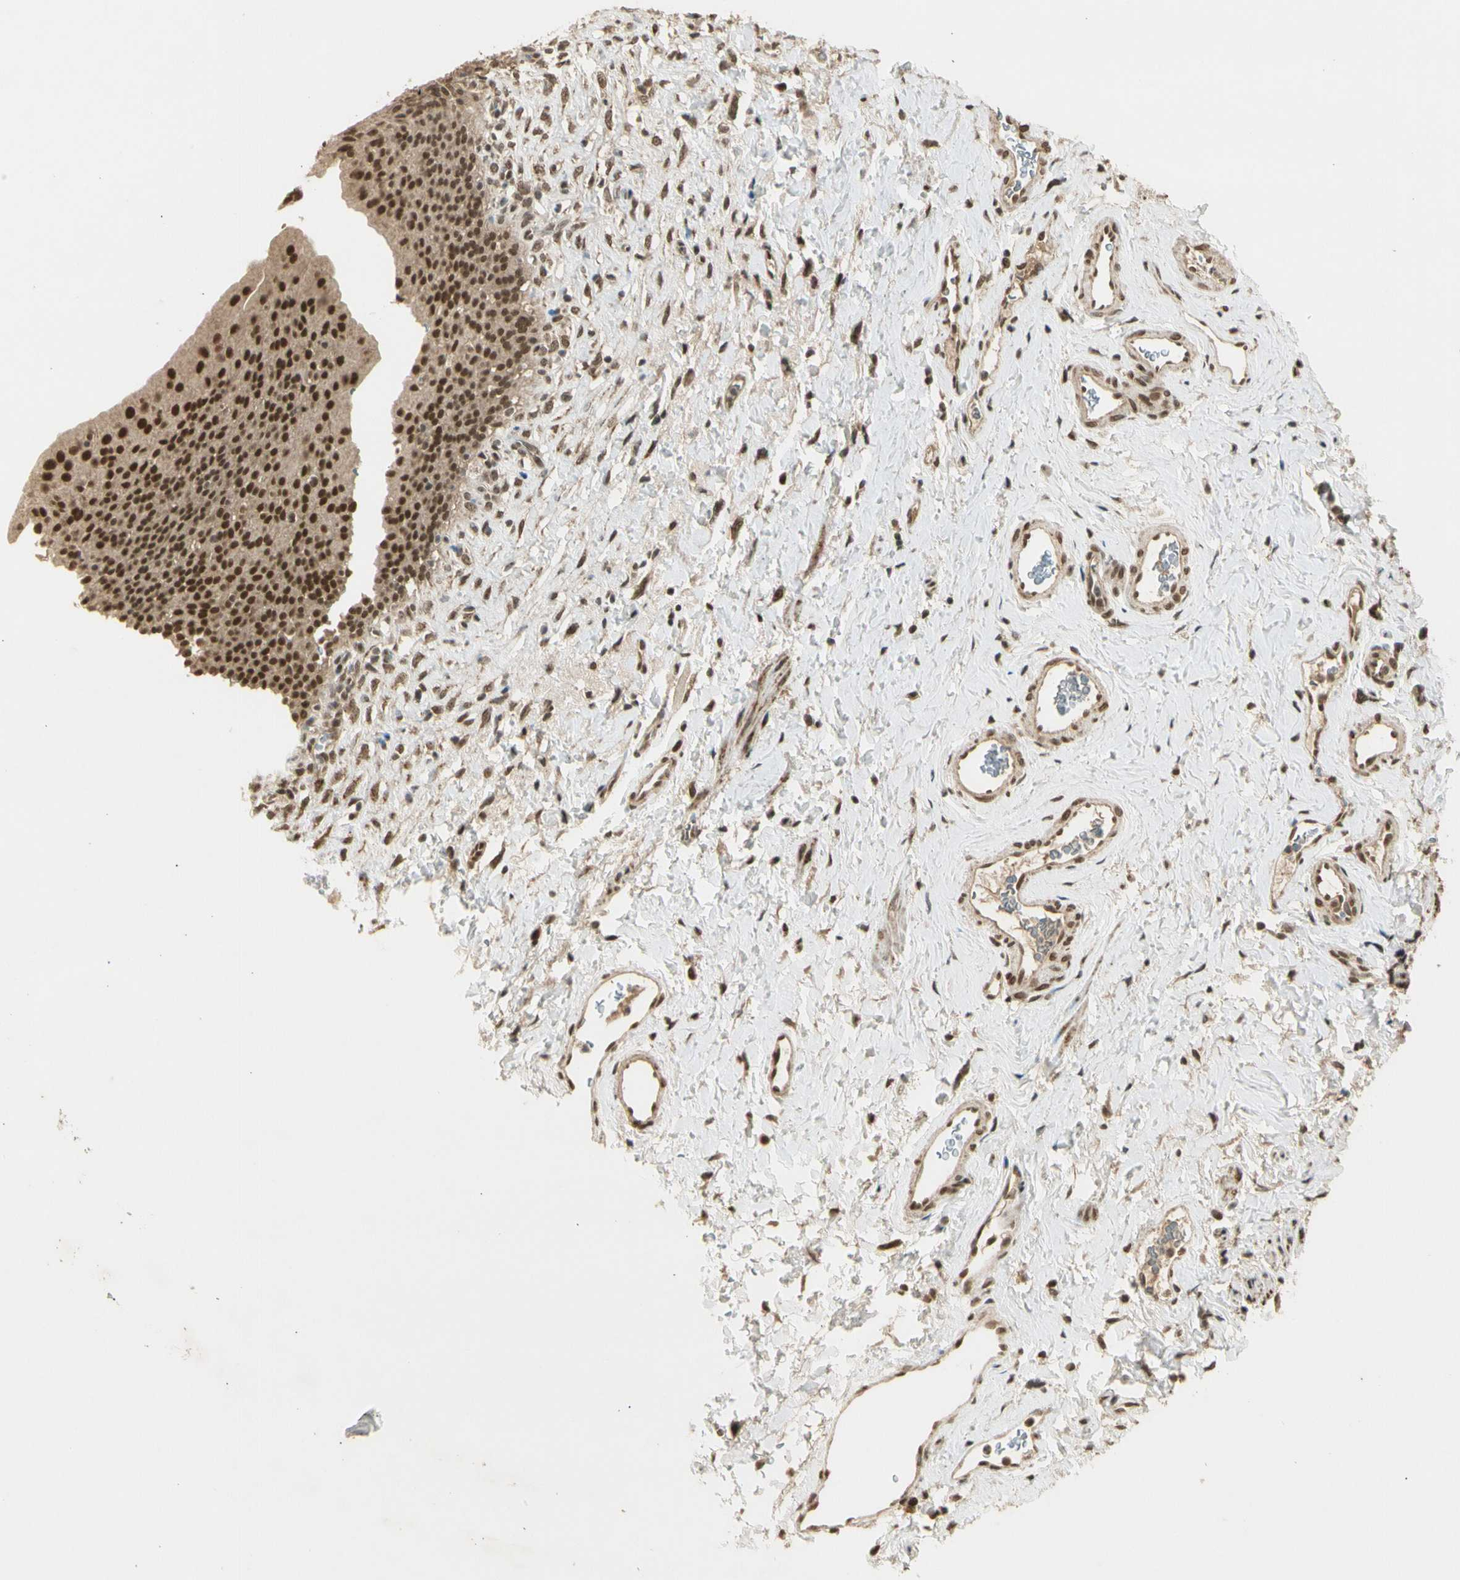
{"staining": {"intensity": "strong", "quantity": ">75%", "location": "cytoplasmic/membranous,nuclear"}, "tissue": "urinary bladder", "cell_type": "Urothelial cells", "image_type": "normal", "snomed": [{"axis": "morphology", "description": "Normal tissue, NOS"}, {"axis": "topography", "description": "Urinary bladder"}], "caption": "The immunohistochemical stain shows strong cytoplasmic/membranous,nuclear positivity in urothelial cells of unremarkable urinary bladder. Using DAB (3,3'-diaminobenzidine) (brown) and hematoxylin (blue) stains, captured at high magnification using brightfield microscopy.", "gene": "ZNF135", "patient": {"sex": "female", "age": 79}}